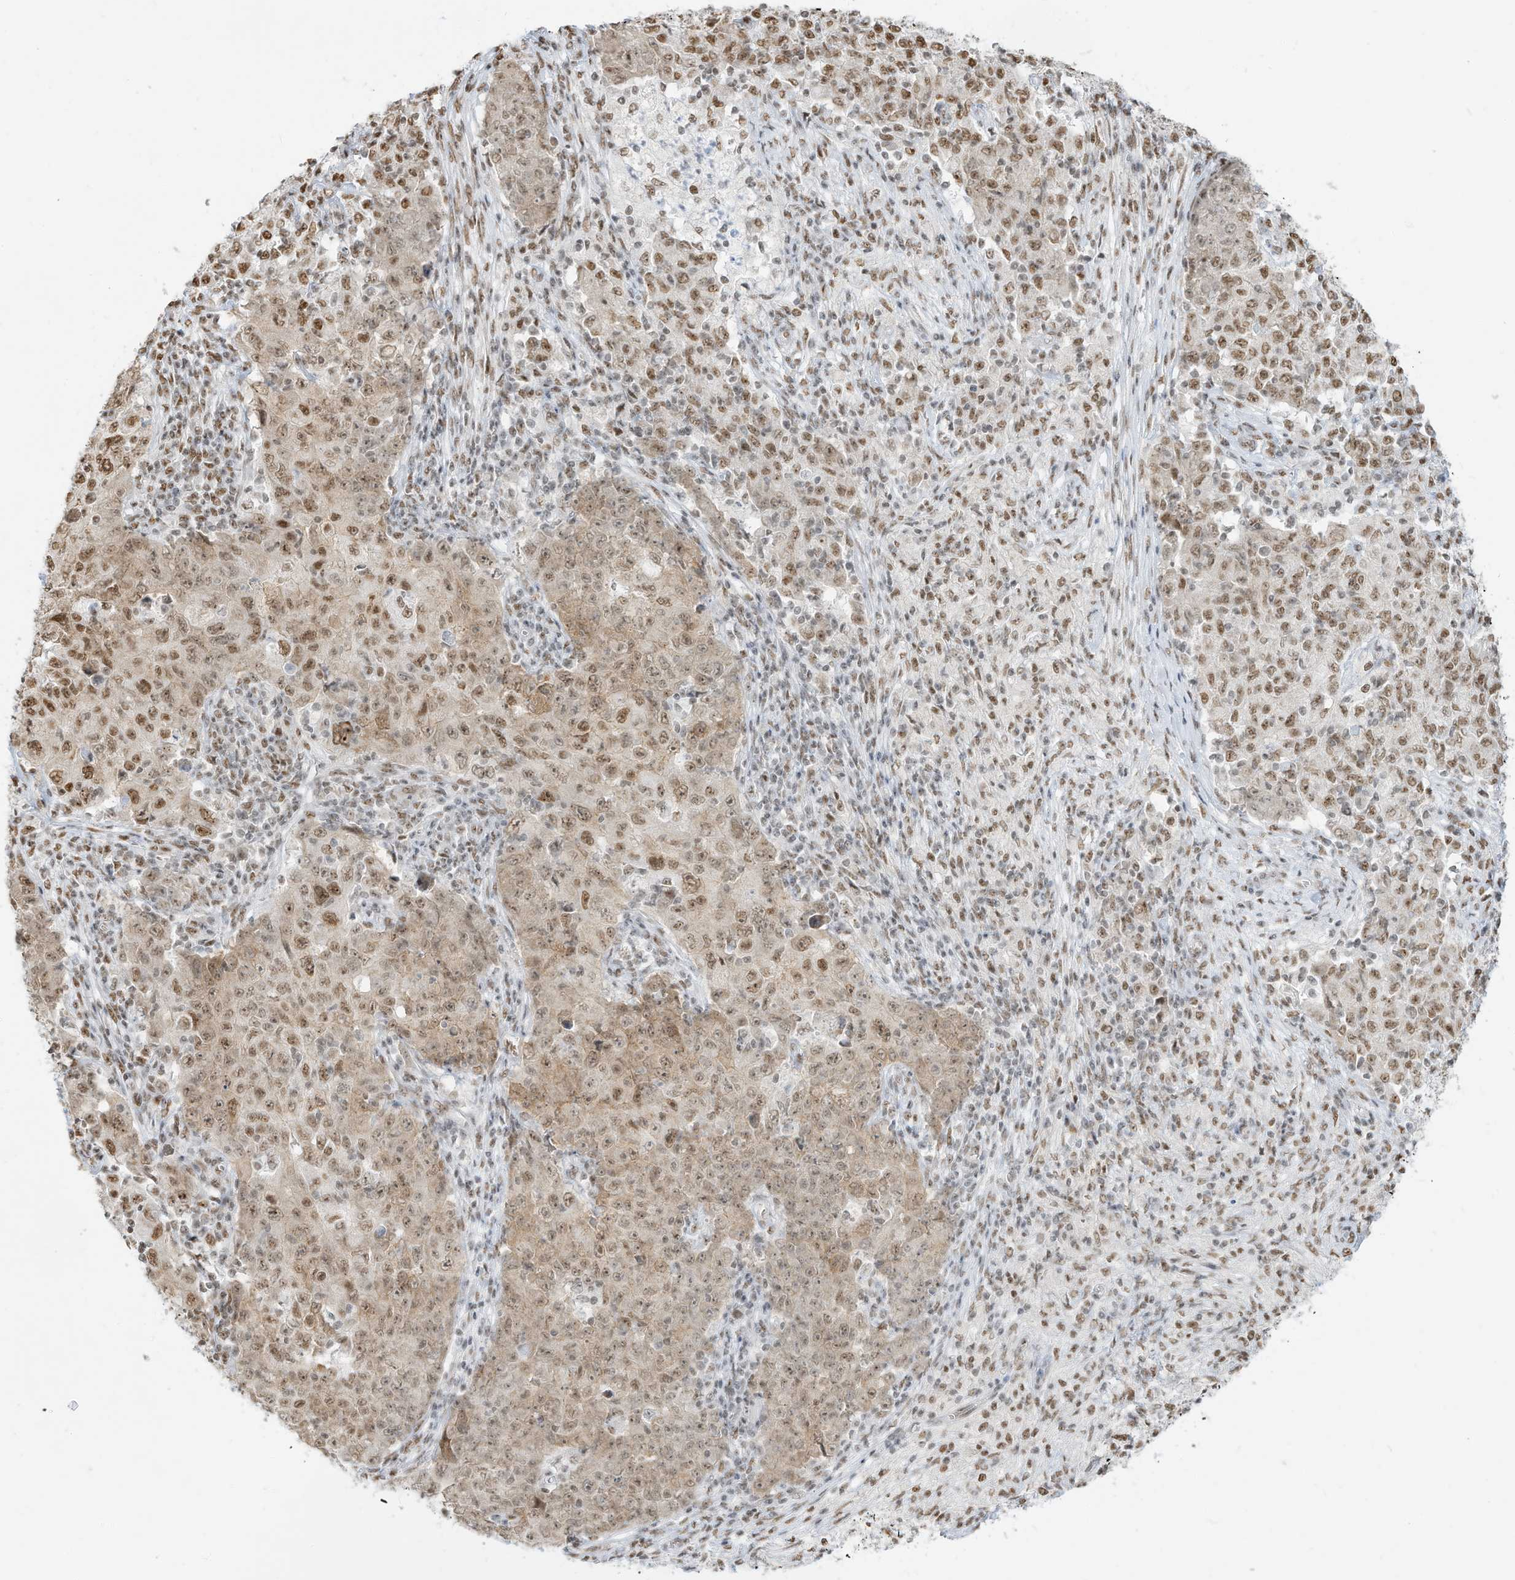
{"staining": {"intensity": "moderate", "quantity": ">75%", "location": "nuclear"}, "tissue": "ovarian cancer", "cell_type": "Tumor cells", "image_type": "cancer", "snomed": [{"axis": "morphology", "description": "Carcinoma, endometroid"}, {"axis": "topography", "description": "Ovary"}], "caption": "Immunohistochemical staining of ovarian cancer (endometroid carcinoma) displays moderate nuclear protein positivity in about >75% of tumor cells. The staining is performed using DAB (3,3'-diaminobenzidine) brown chromogen to label protein expression. The nuclei are counter-stained blue using hematoxylin.", "gene": "NHSL1", "patient": {"sex": "female", "age": 42}}